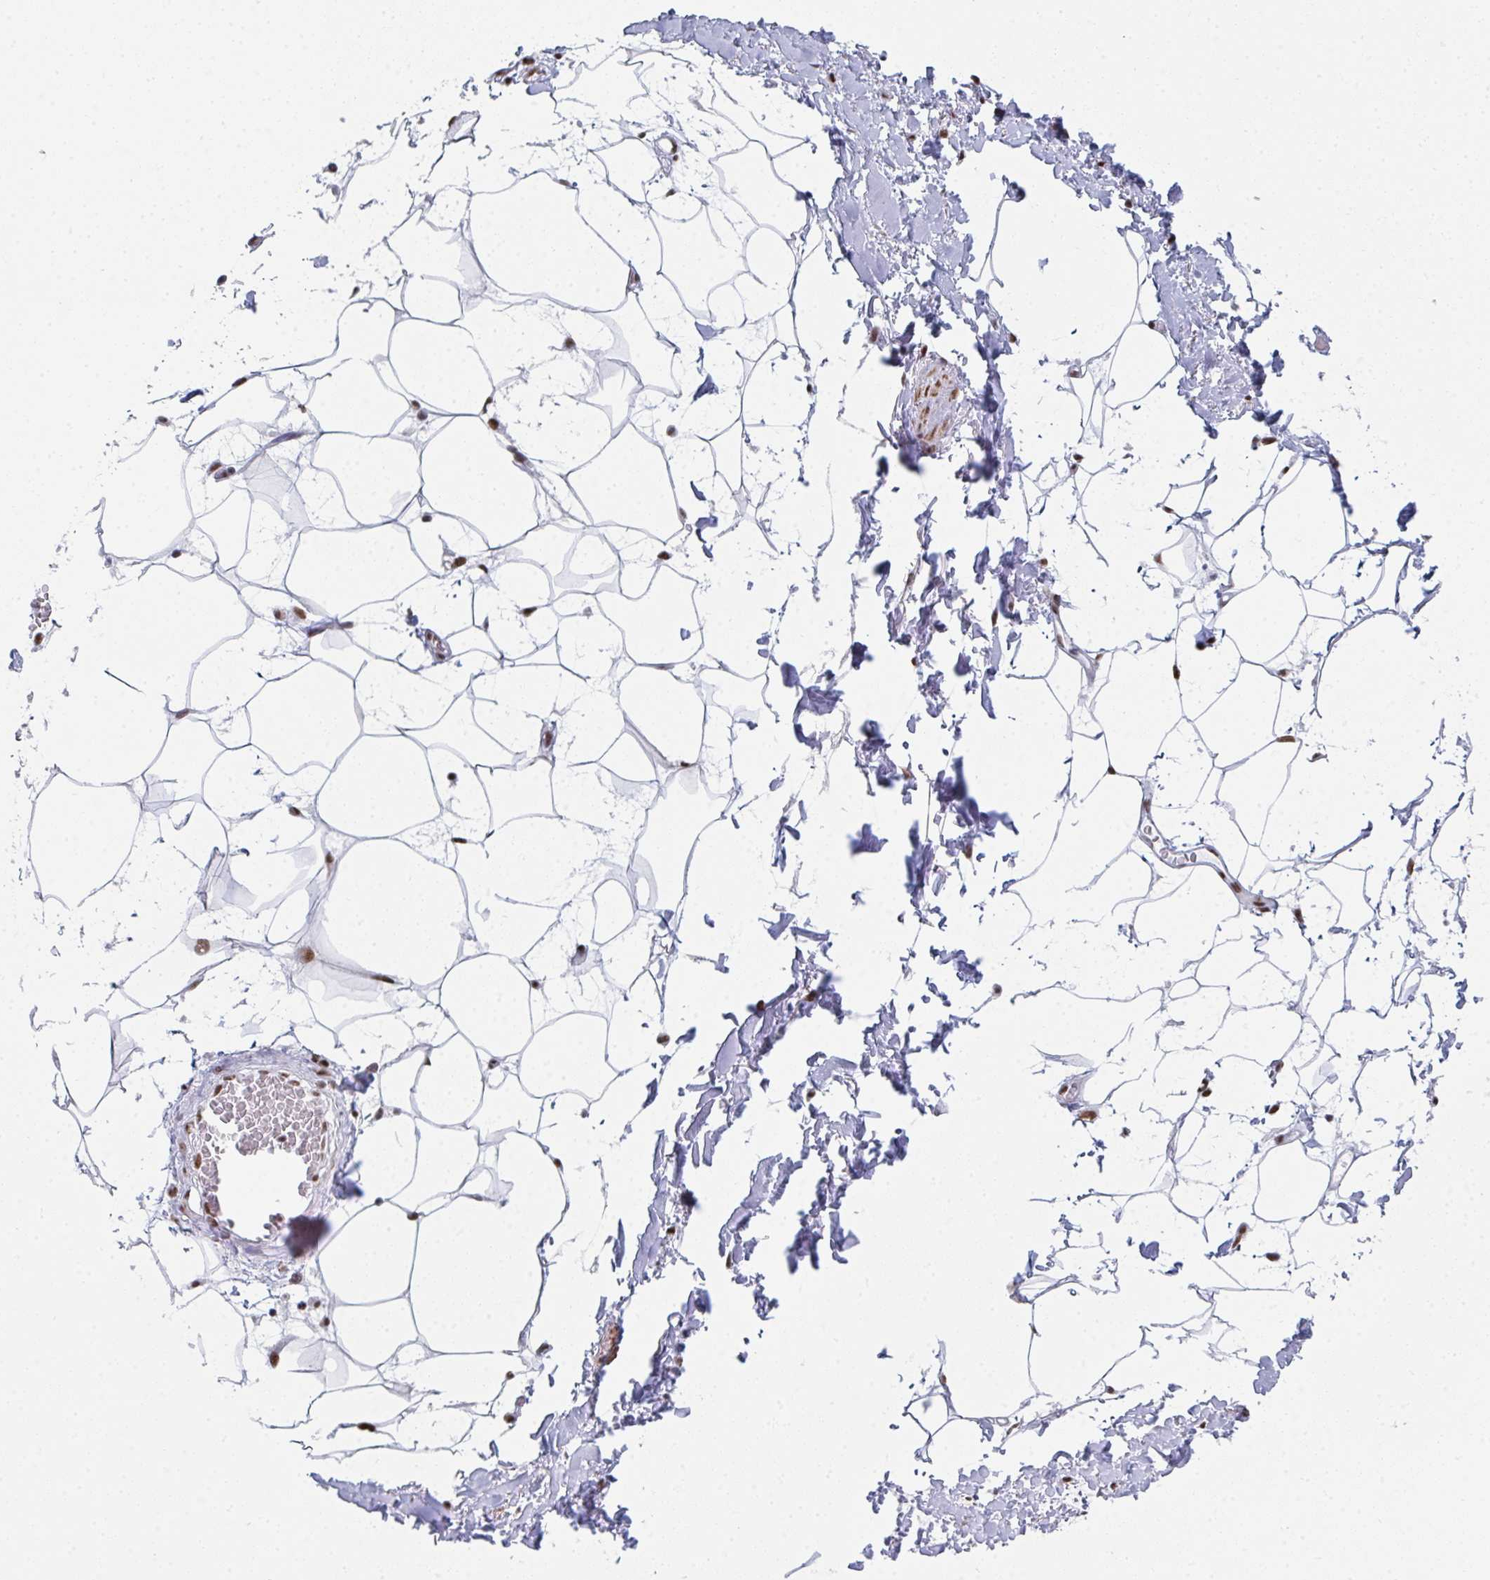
{"staining": {"intensity": "moderate", "quantity": "<25%", "location": "nuclear"}, "tissue": "adipose tissue", "cell_type": "Adipocytes", "image_type": "normal", "snomed": [{"axis": "morphology", "description": "Normal tissue, NOS"}, {"axis": "topography", "description": "Vagina"}, {"axis": "topography", "description": "Peripheral nerve tissue"}], "caption": "Immunohistochemical staining of benign adipose tissue reveals low levels of moderate nuclear expression in about <25% of adipocytes. (Brightfield microscopy of DAB IHC at high magnification).", "gene": "SNRNP70", "patient": {"sex": "female", "age": 71}}